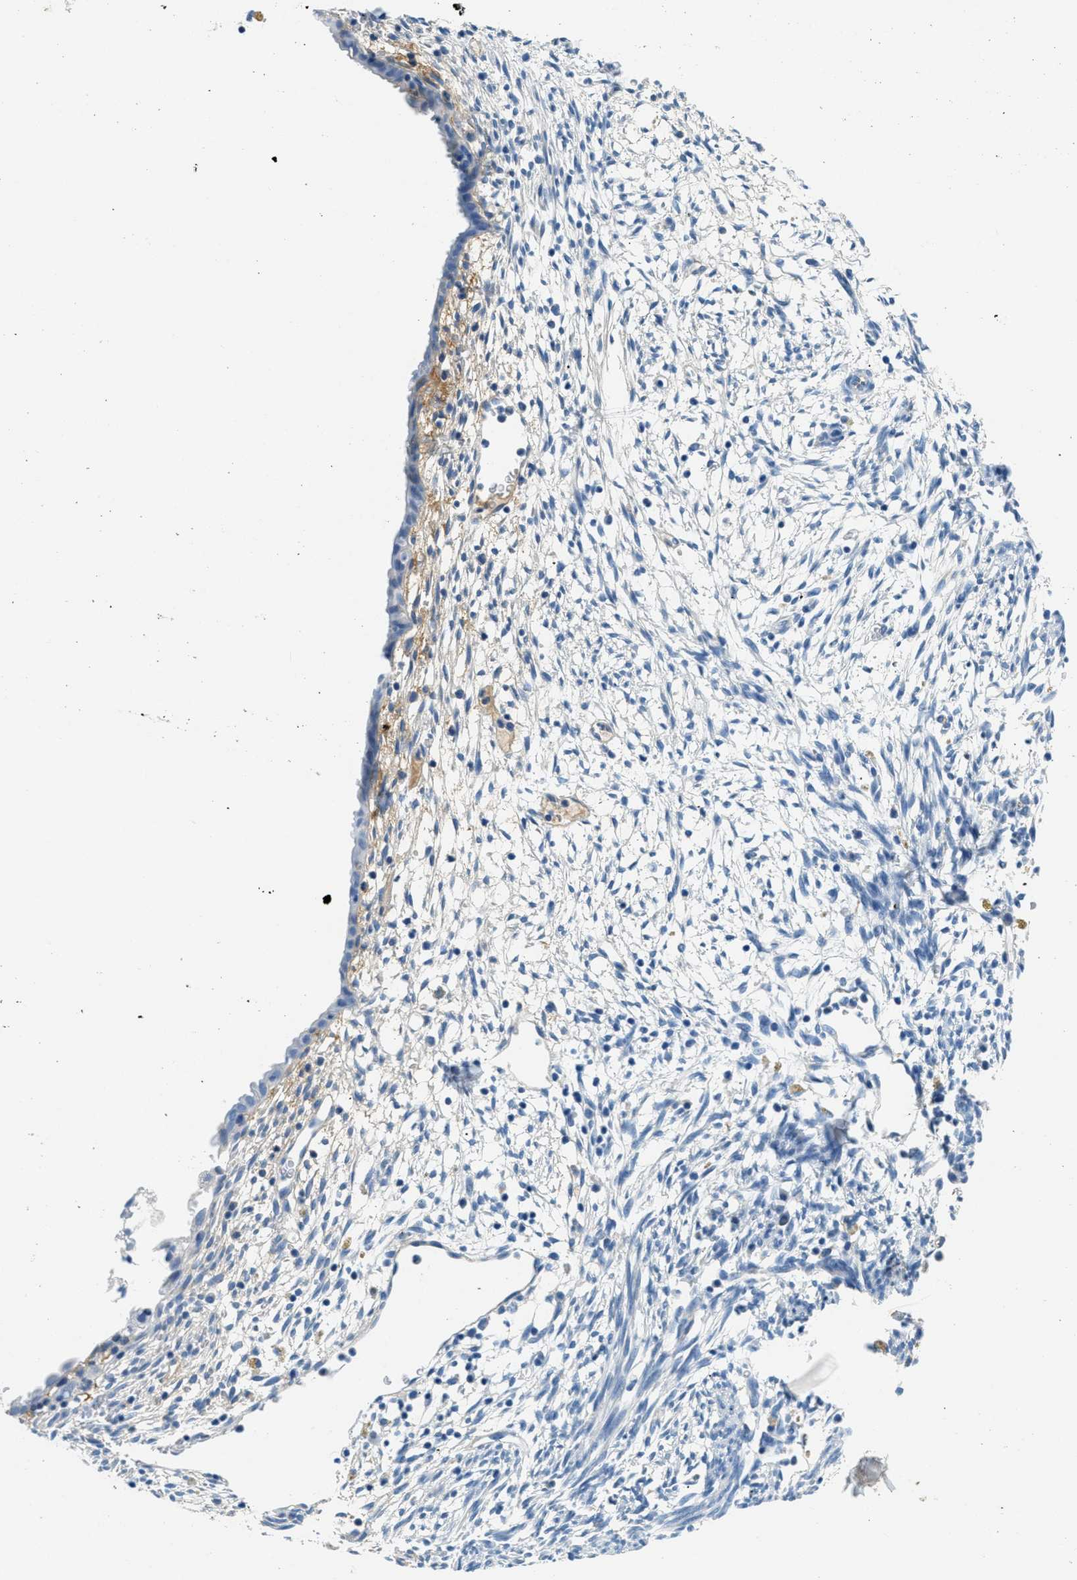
{"staining": {"intensity": "negative", "quantity": "none", "location": "none"}, "tissue": "endometrium", "cell_type": "Cells in endometrial stroma", "image_type": "normal", "snomed": [{"axis": "morphology", "description": "Normal tissue, NOS"}, {"axis": "morphology", "description": "Atrophy, NOS"}, {"axis": "topography", "description": "Uterus"}, {"axis": "topography", "description": "Endometrium"}], "caption": "Immunohistochemistry (IHC) of normal human endometrium reveals no positivity in cells in endometrial stroma.", "gene": "A2M", "patient": {"sex": "female", "age": 68}}